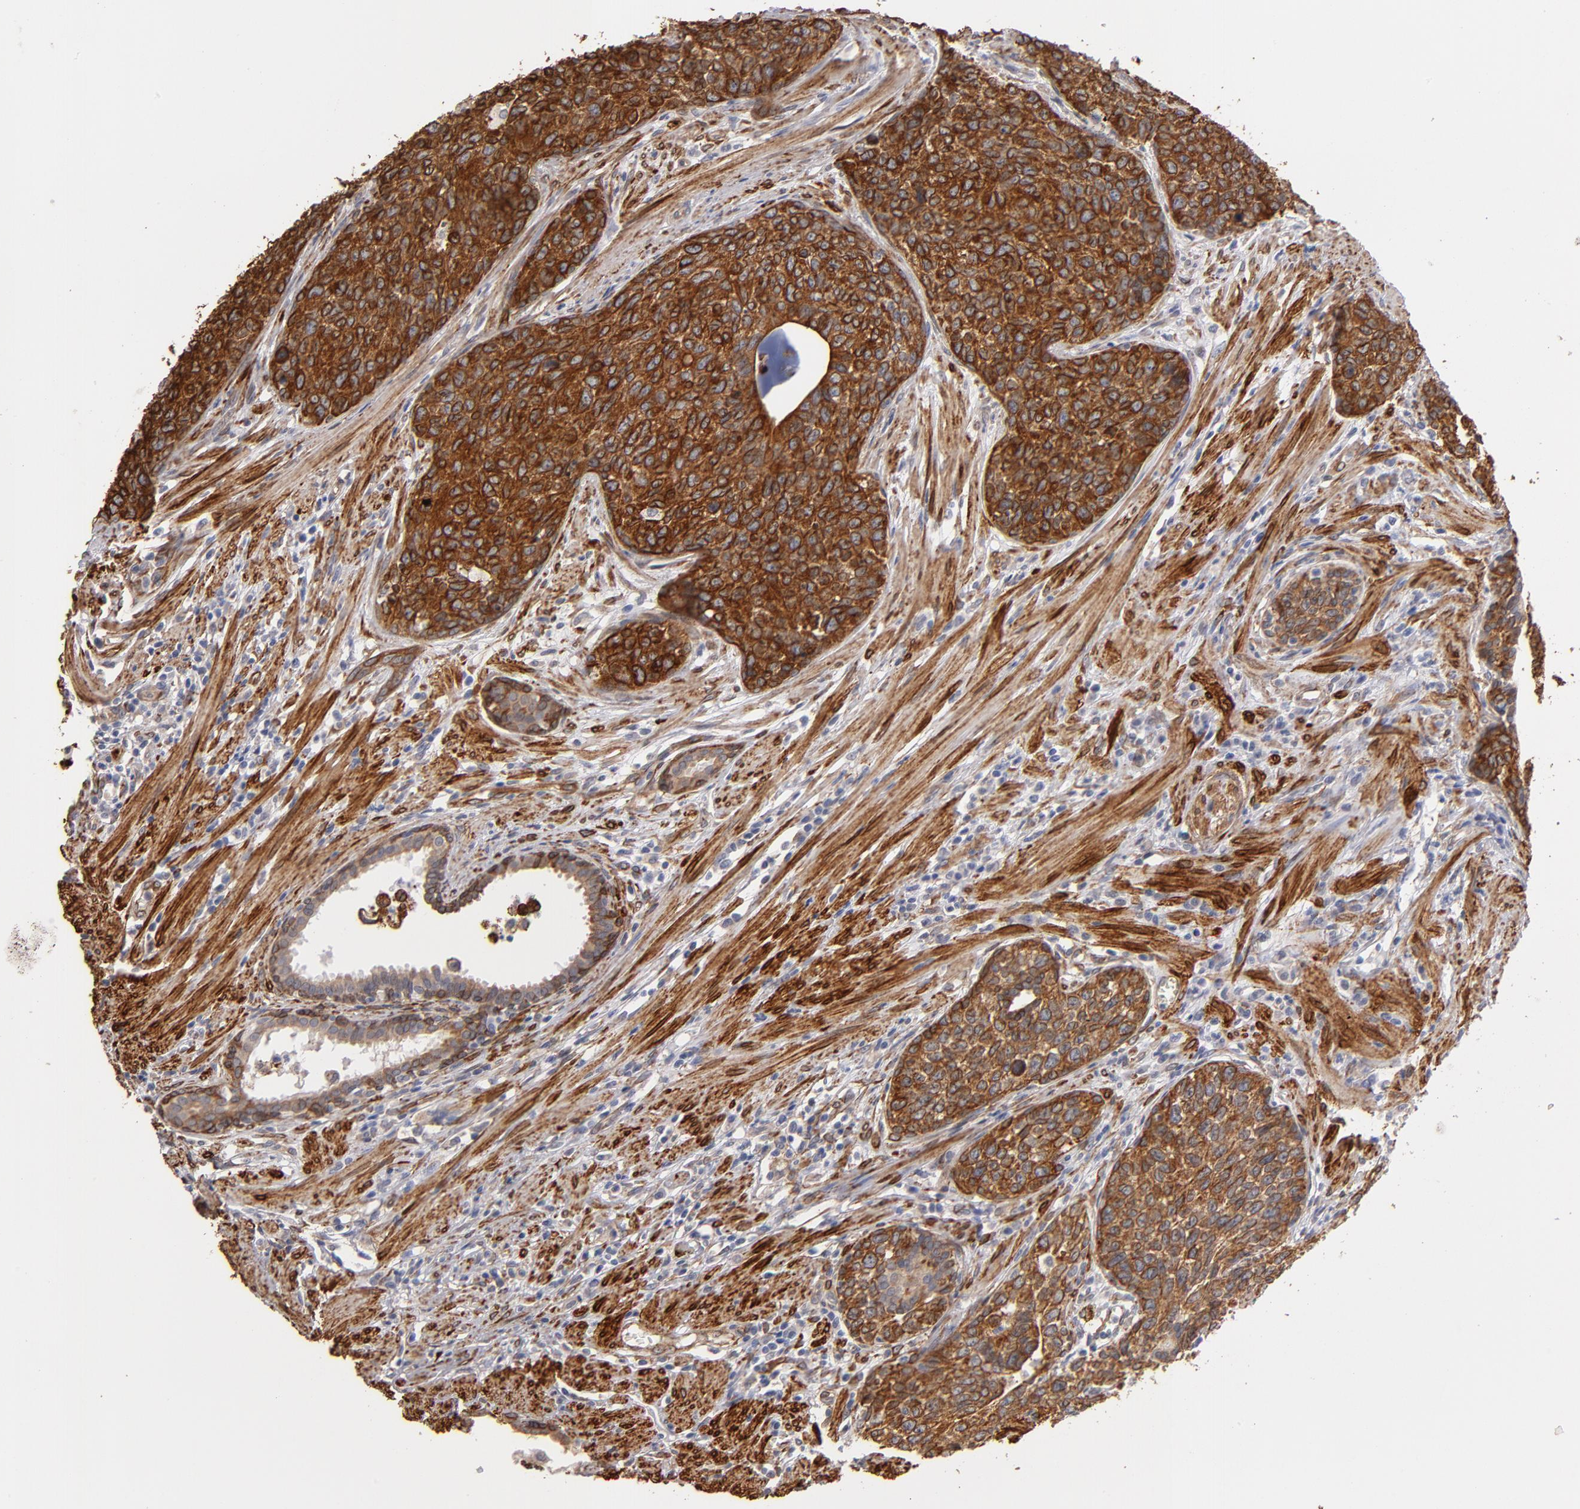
{"staining": {"intensity": "strong", "quantity": ">75%", "location": "cytoplasmic/membranous"}, "tissue": "urothelial cancer", "cell_type": "Tumor cells", "image_type": "cancer", "snomed": [{"axis": "morphology", "description": "Urothelial carcinoma, High grade"}, {"axis": "topography", "description": "Urinary bladder"}], "caption": "IHC of urothelial cancer displays high levels of strong cytoplasmic/membranous positivity in approximately >75% of tumor cells.", "gene": "PGRMC1", "patient": {"sex": "male", "age": 81}}